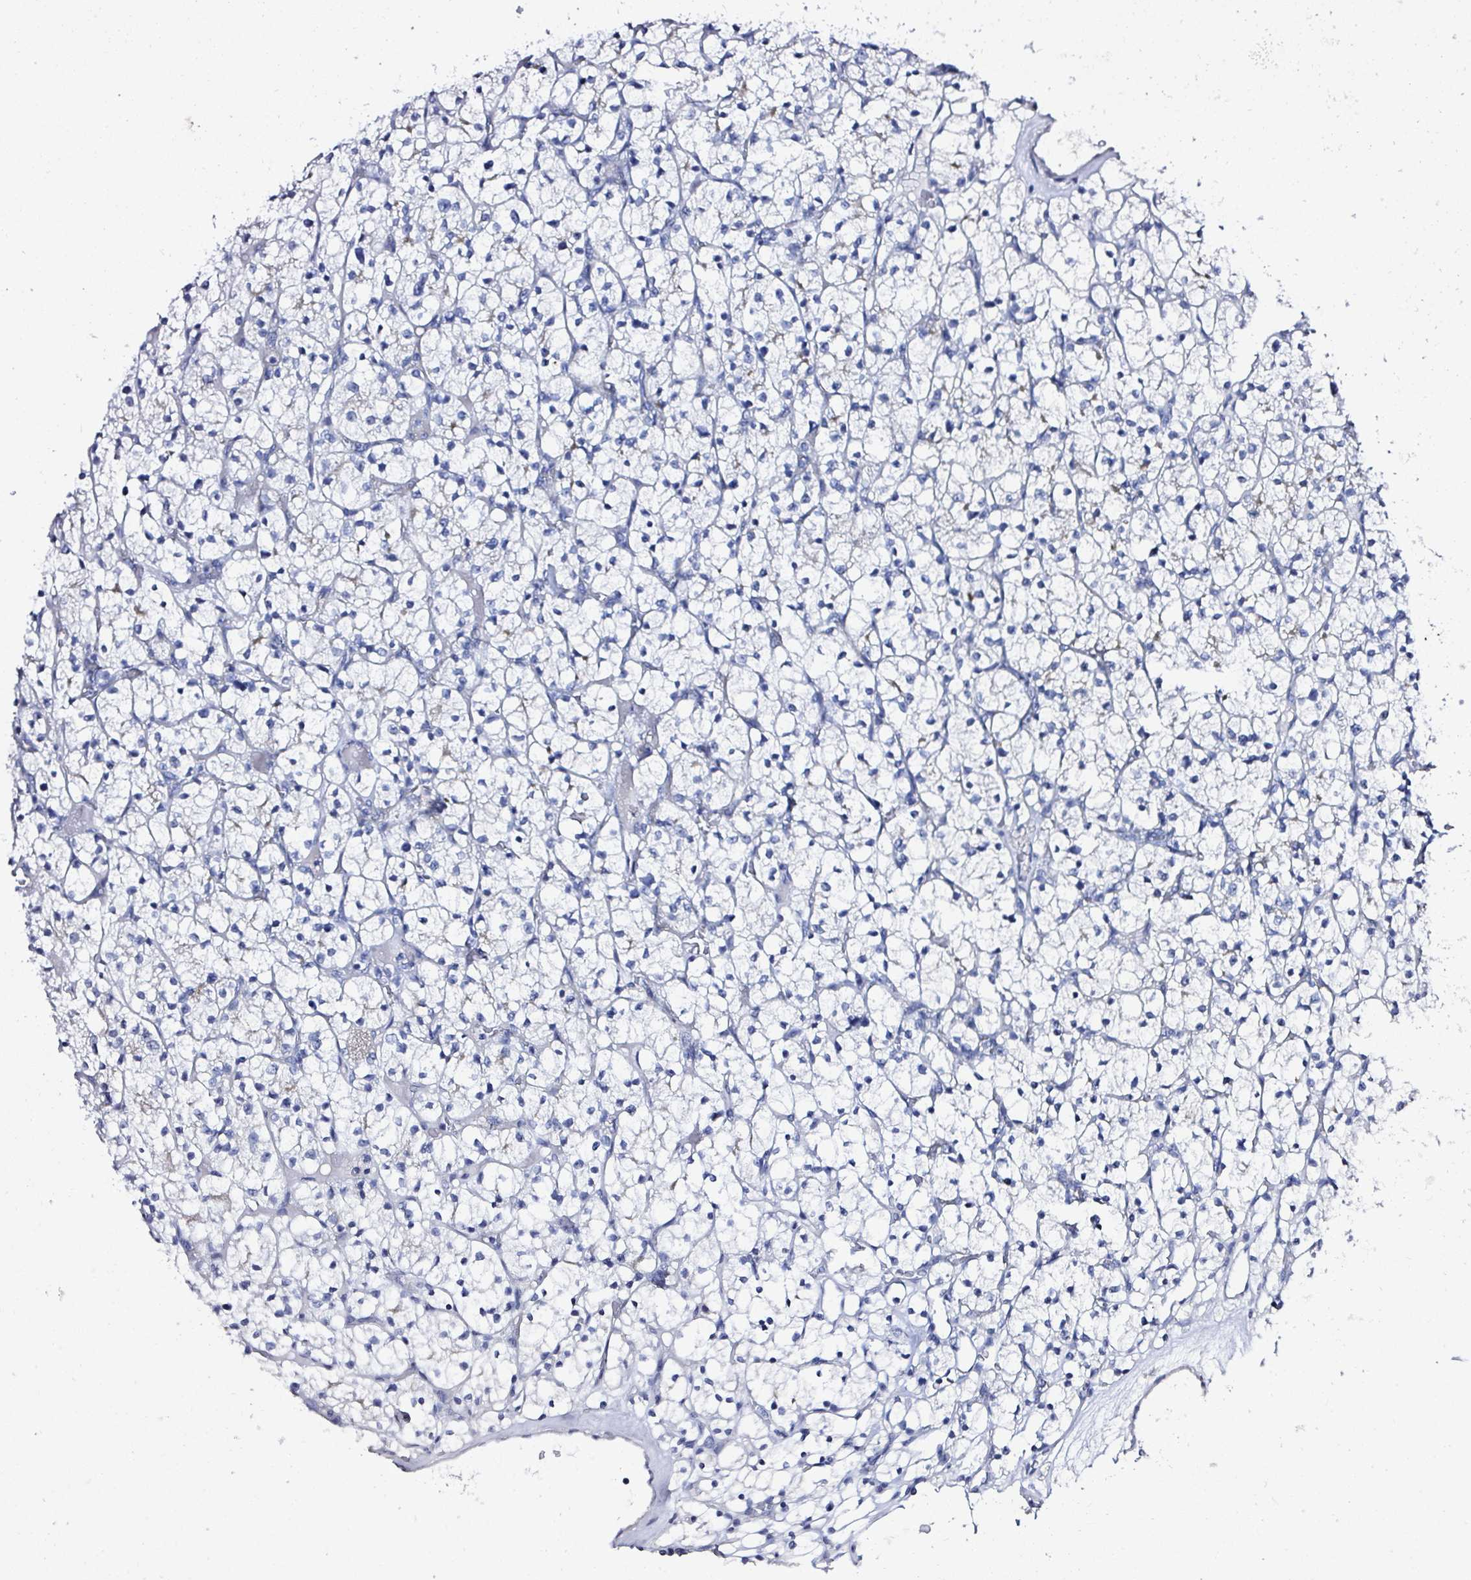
{"staining": {"intensity": "negative", "quantity": "none", "location": "none"}, "tissue": "renal cancer", "cell_type": "Tumor cells", "image_type": "cancer", "snomed": [{"axis": "morphology", "description": "Adenocarcinoma, NOS"}, {"axis": "topography", "description": "Kidney"}], "caption": "Photomicrograph shows no significant protein expression in tumor cells of renal adenocarcinoma. (IHC, brightfield microscopy, high magnification).", "gene": "OR10K1", "patient": {"sex": "female", "age": 64}}